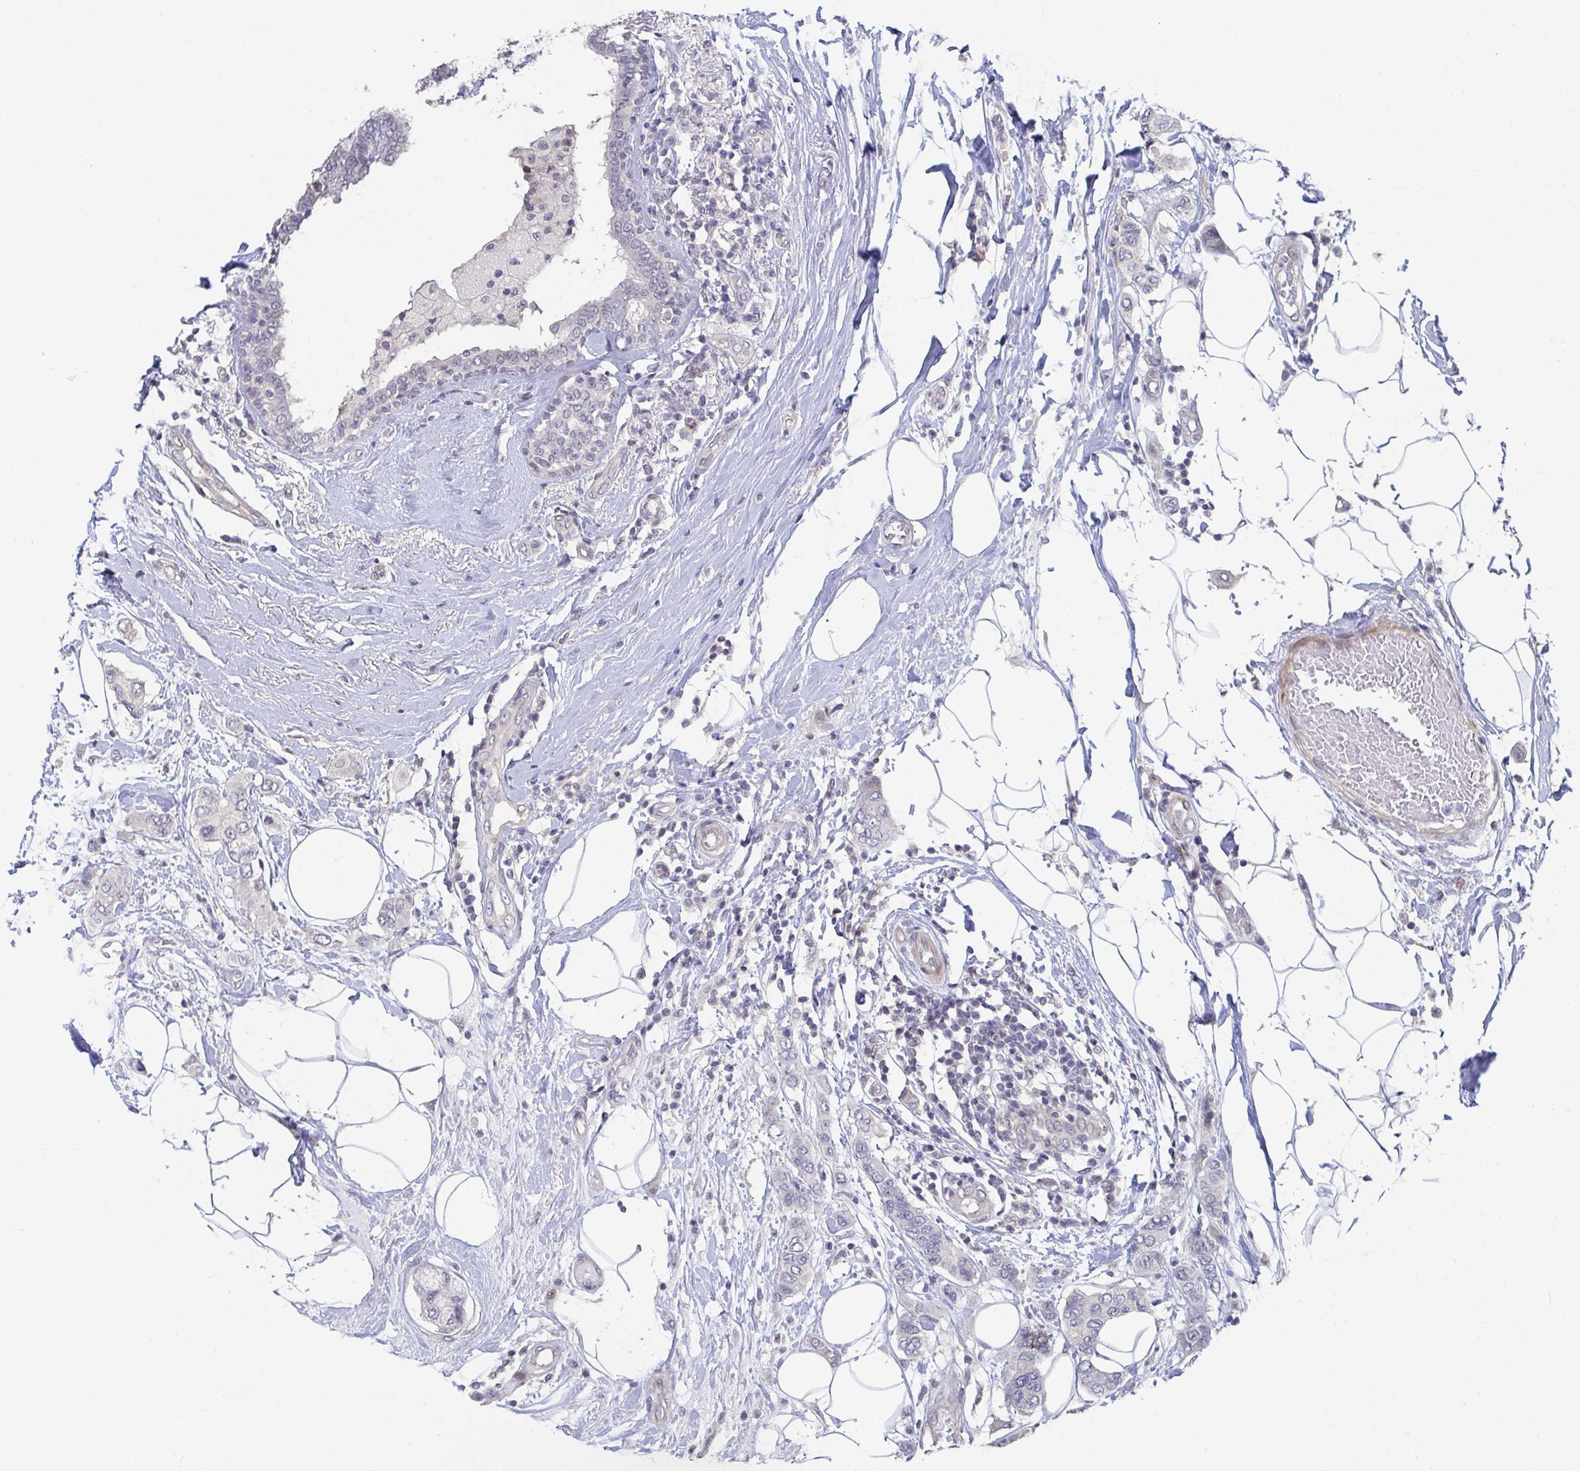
{"staining": {"intensity": "negative", "quantity": "none", "location": "none"}, "tissue": "breast cancer", "cell_type": "Tumor cells", "image_type": "cancer", "snomed": [{"axis": "morphology", "description": "Lobular carcinoma"}, {"axis": "topography", "description": "Breast"}], "caption": "Tumor cells show no significant protein expression in breast cancer. (Immunohistochemistry, brightfield microscopy, high magnification).", "gene": "FAM156B", "patient": {"sex": "female", "age": 51}}